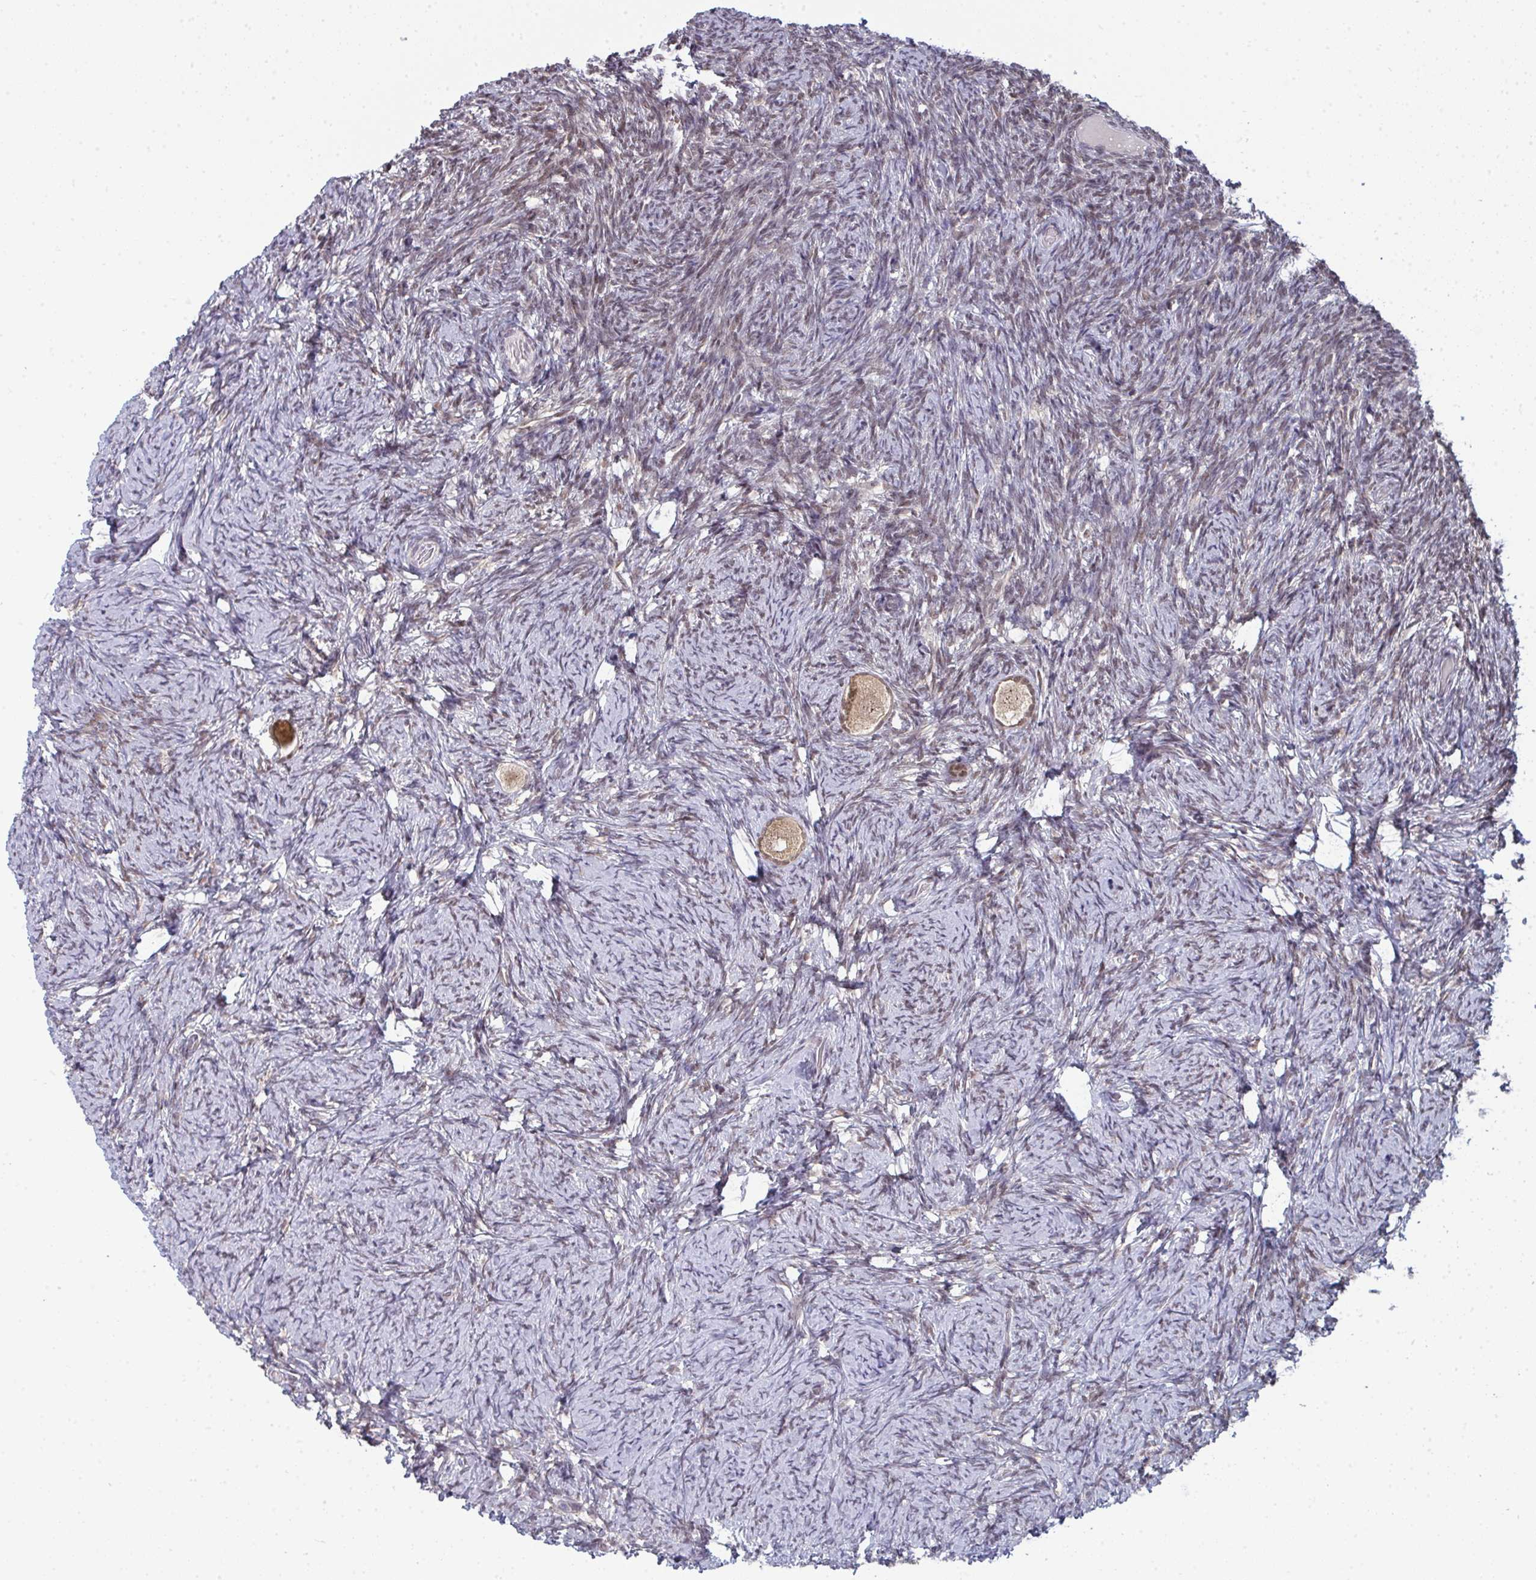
{"staining": {"intensity": "weak", "quantity": ">75%", "location": "cytoplasmic/membranous"}, "tissue": "ovary", "cell_type": "Follicle cells", "image_type": "normal", "snomed": [{"axis": "morphology", "description": "Normal tissue, NOS"}, {"axis": "topography", "description": "Ovary"}], "caption": "IHC of unremarkable ovary exhibits low levels of weak cytoplasmic/membranous expression in about >75% of follicle cells.", "gene": "ATF1", "patient": {"sex": "female", "age": 34}}